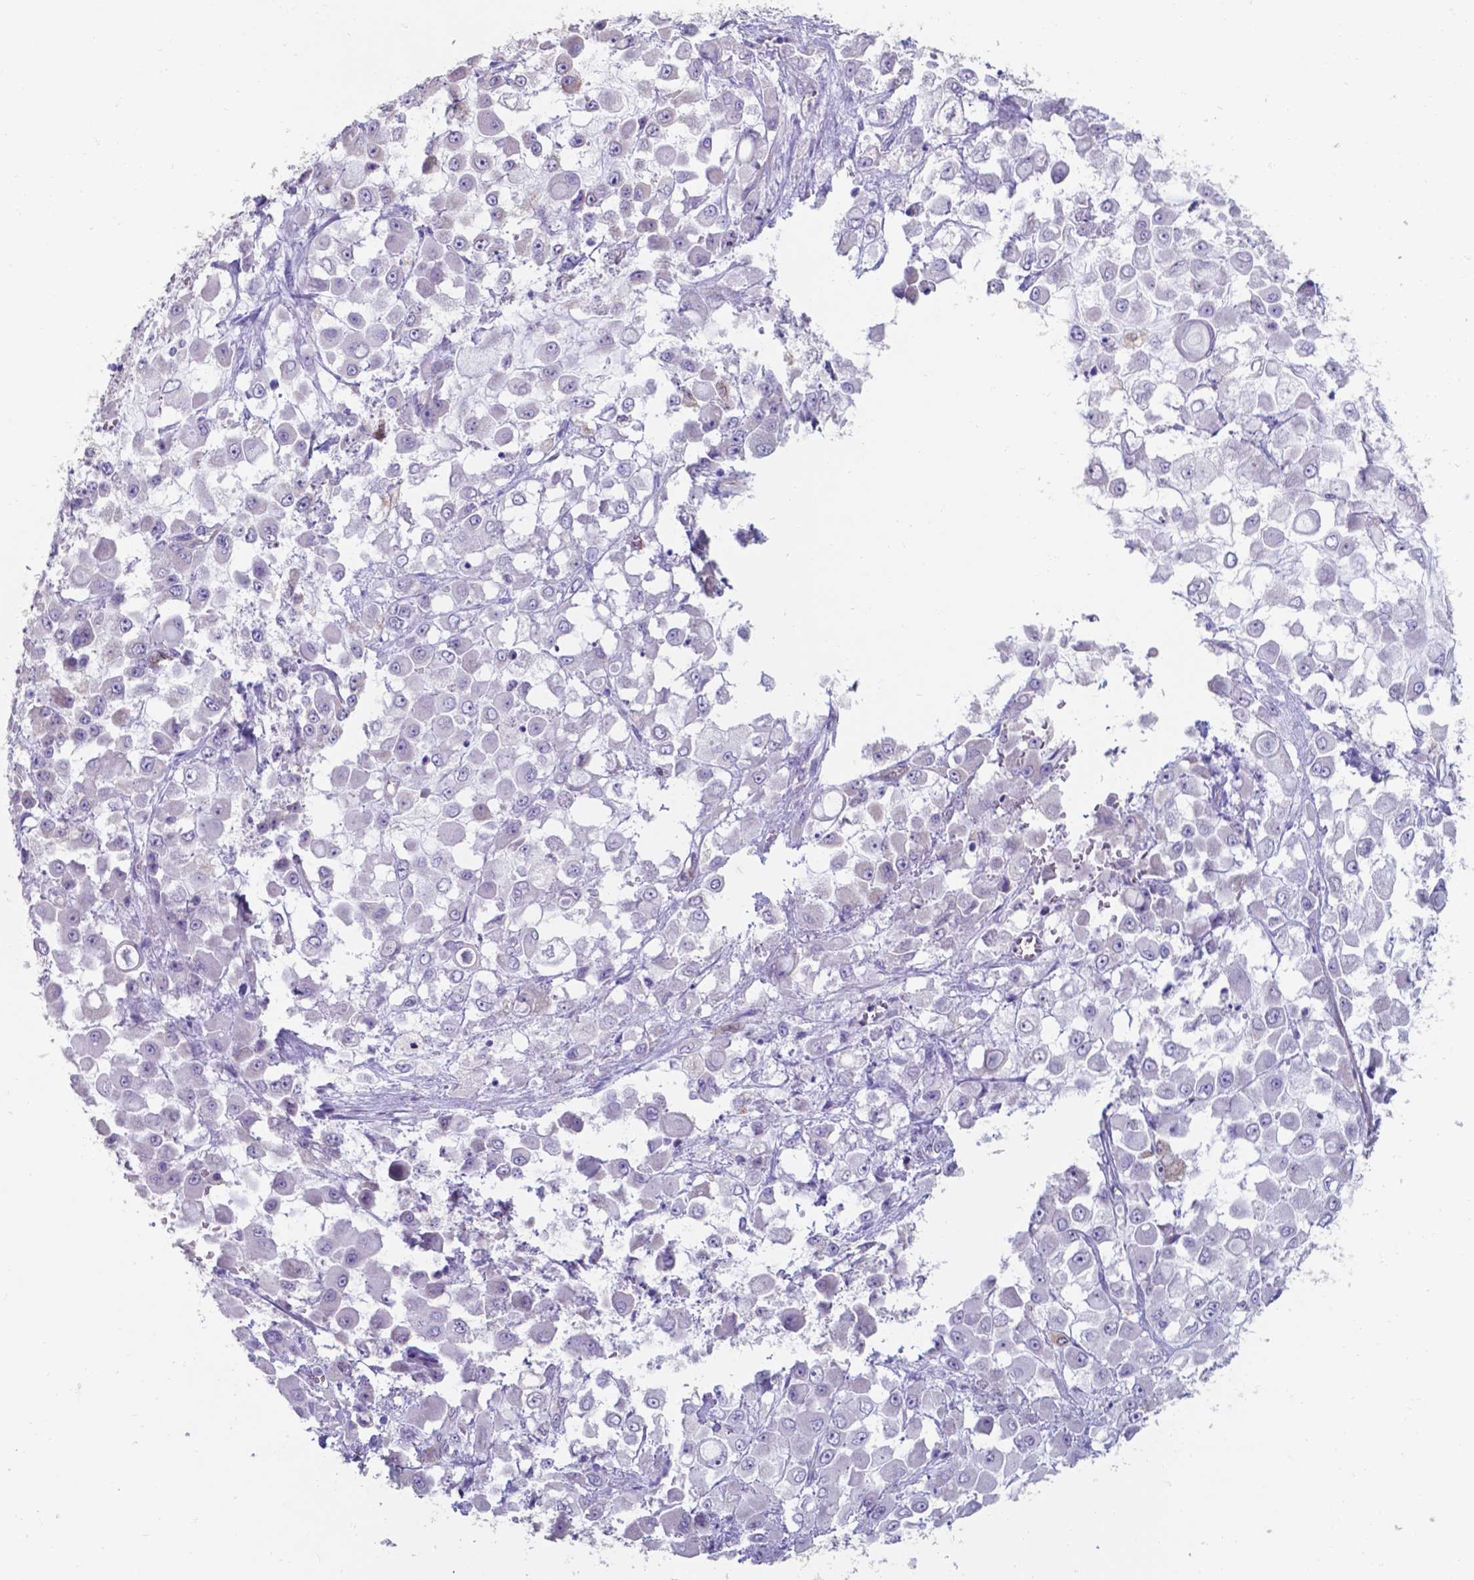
{"staining": {"intensity": "negative", "quantity": "none", "location": "none"}, "tissue": "stomach cancer", "cell_type": "Tumor cells", "image_type": "cancer", "snomed": [{"axis": "morphology", "description": "Adenocarcinoma, NOS"}, {"axis": "topography", "description": "Stomach"}], "caption": "Tumor cells are negative for brown protein staining in adenocarcinoma (stomach).", "gene": "UBE2J1", "patient": {"sex": "female", "age": 76}}